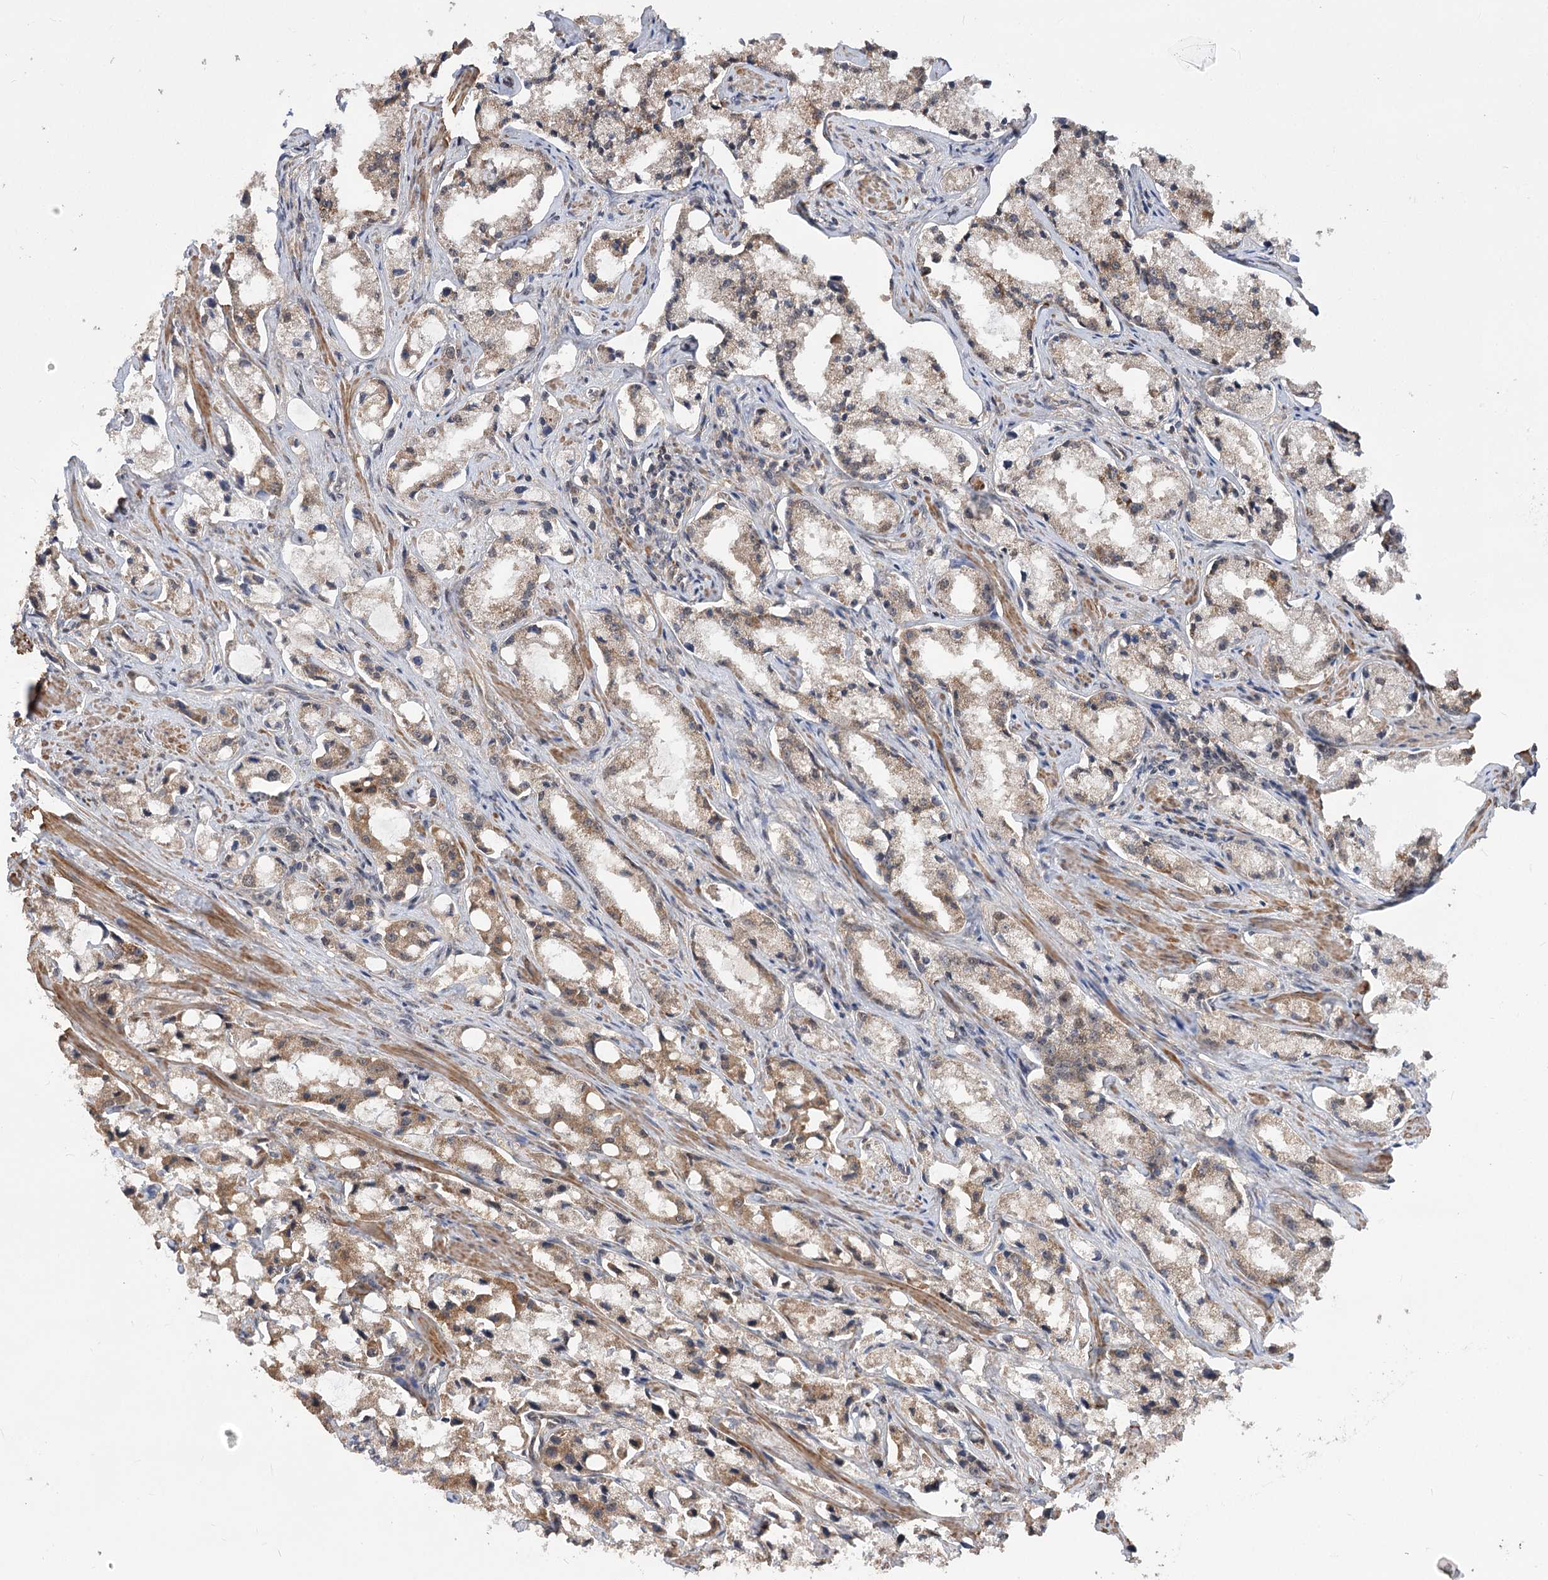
{"staining": {"intensity": "moderate", "quantity": ">75%", "location": "cytoplasmic/membranous"}, "tissue": "prostate cancer", "cell_type": "Tumor cells", "image_type": "cancer", "snomed": [{"axis": "morphology", "description": "Adenocarcinoma, High grade"}, {"axis": "topography", "description": "Prostate"}], "caption": "Immunohistochemical staining of prostate cancer demonstrates medium levels of moderate cytoplasmic/membranous protein expression in about >75% of tumor cells.", "gene": "TENM2", "patient": {"sex": "male", "age": 66}}